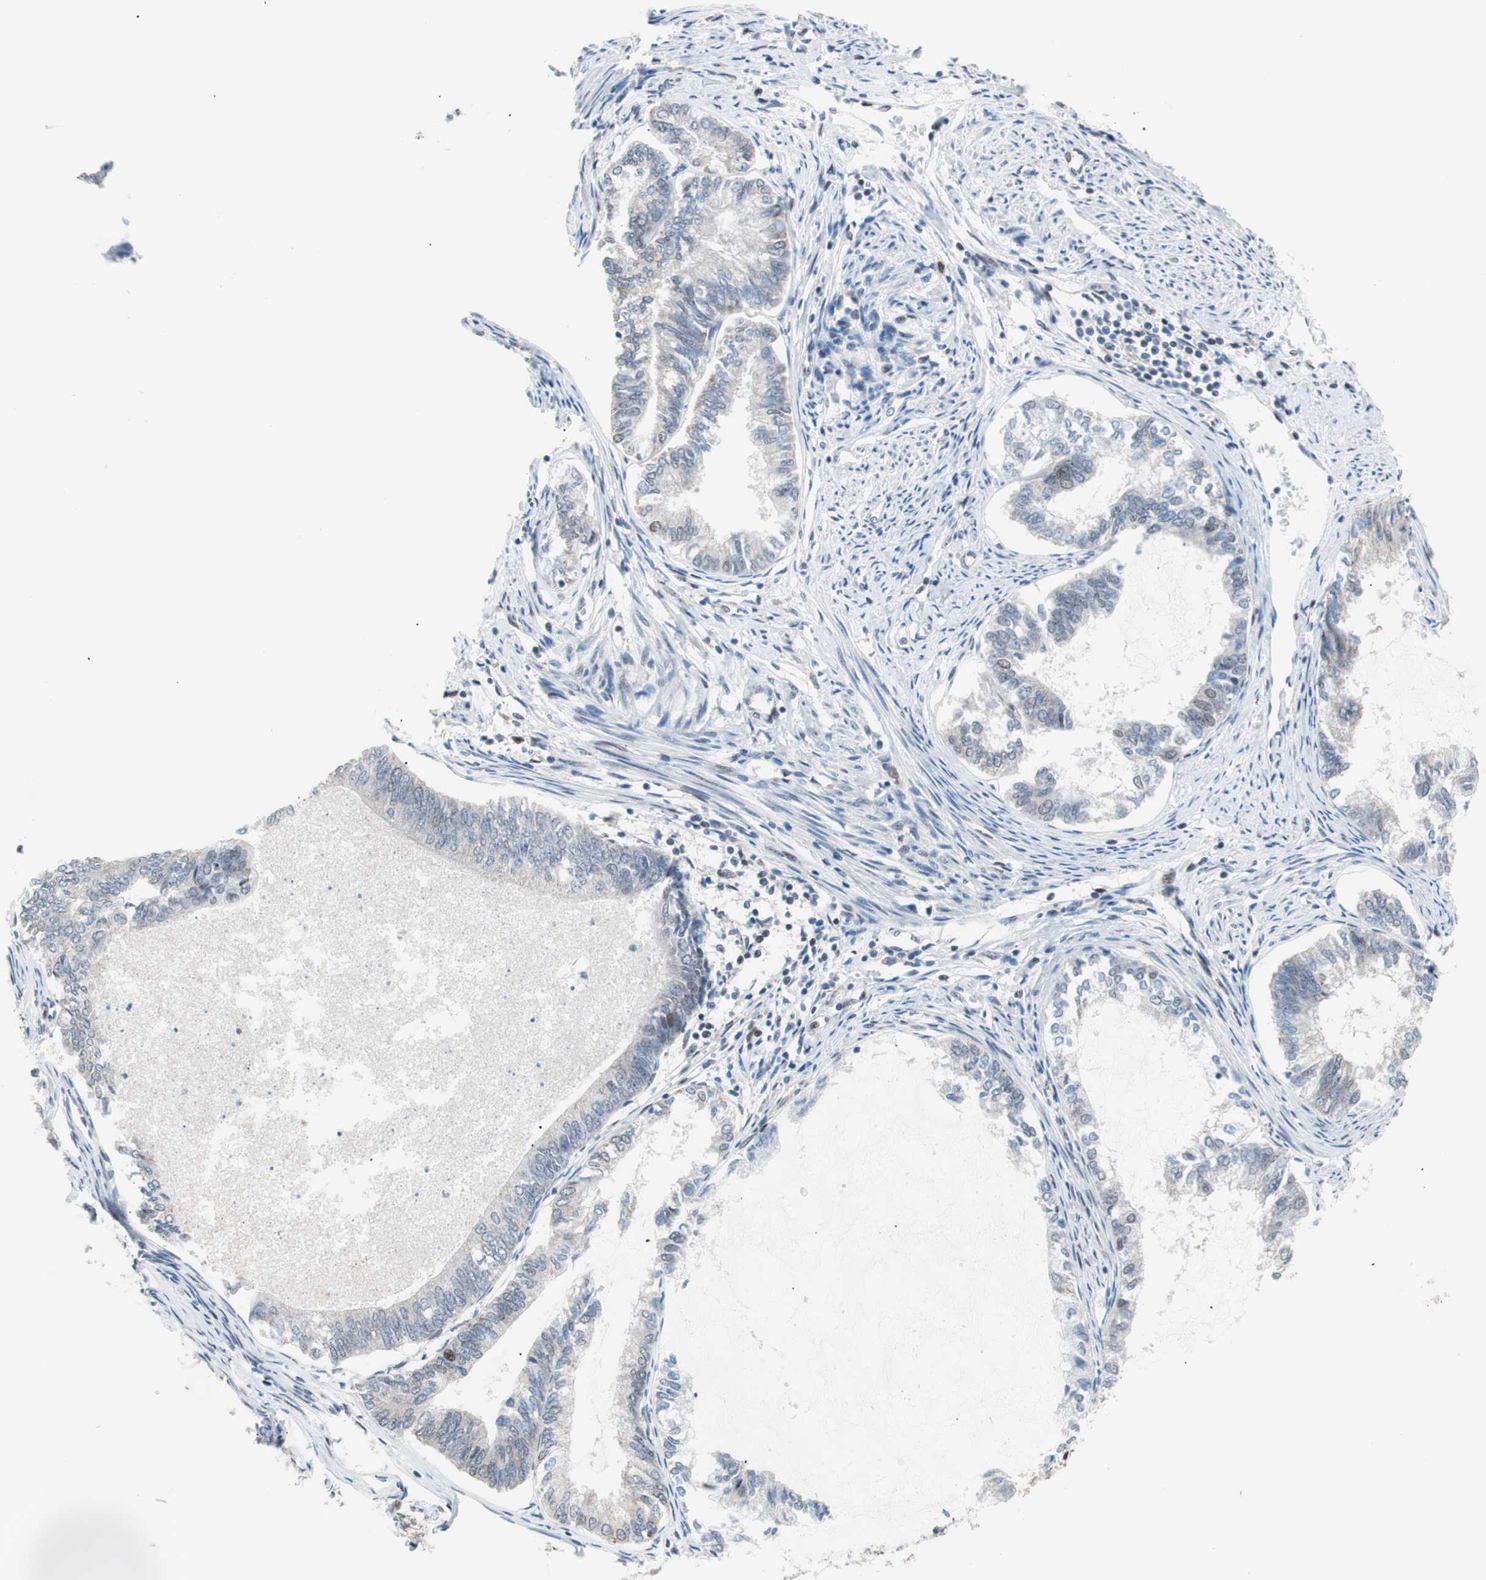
{"staining": {"intensity": "negative", "quantity": "none", "location": "none"}, "tissue": "endometrial cancer", "cell_type": "Tumor cells", "image_type": "cancer", "snomed": [{"axis": "morphology", "description": "Adenocarcinoma, NOS"}, {"axis": "topography", "description": "Endometrium"}], "caption": "Adenocarcinoma (endometrial) was stained to show a protein in brown. There is no significant staining in tumor cells. (Immunohistochemistry, brightfield microscopy, high magnification).", "gene": "POLH", "patient": {"sex": "female", "age": 86}}